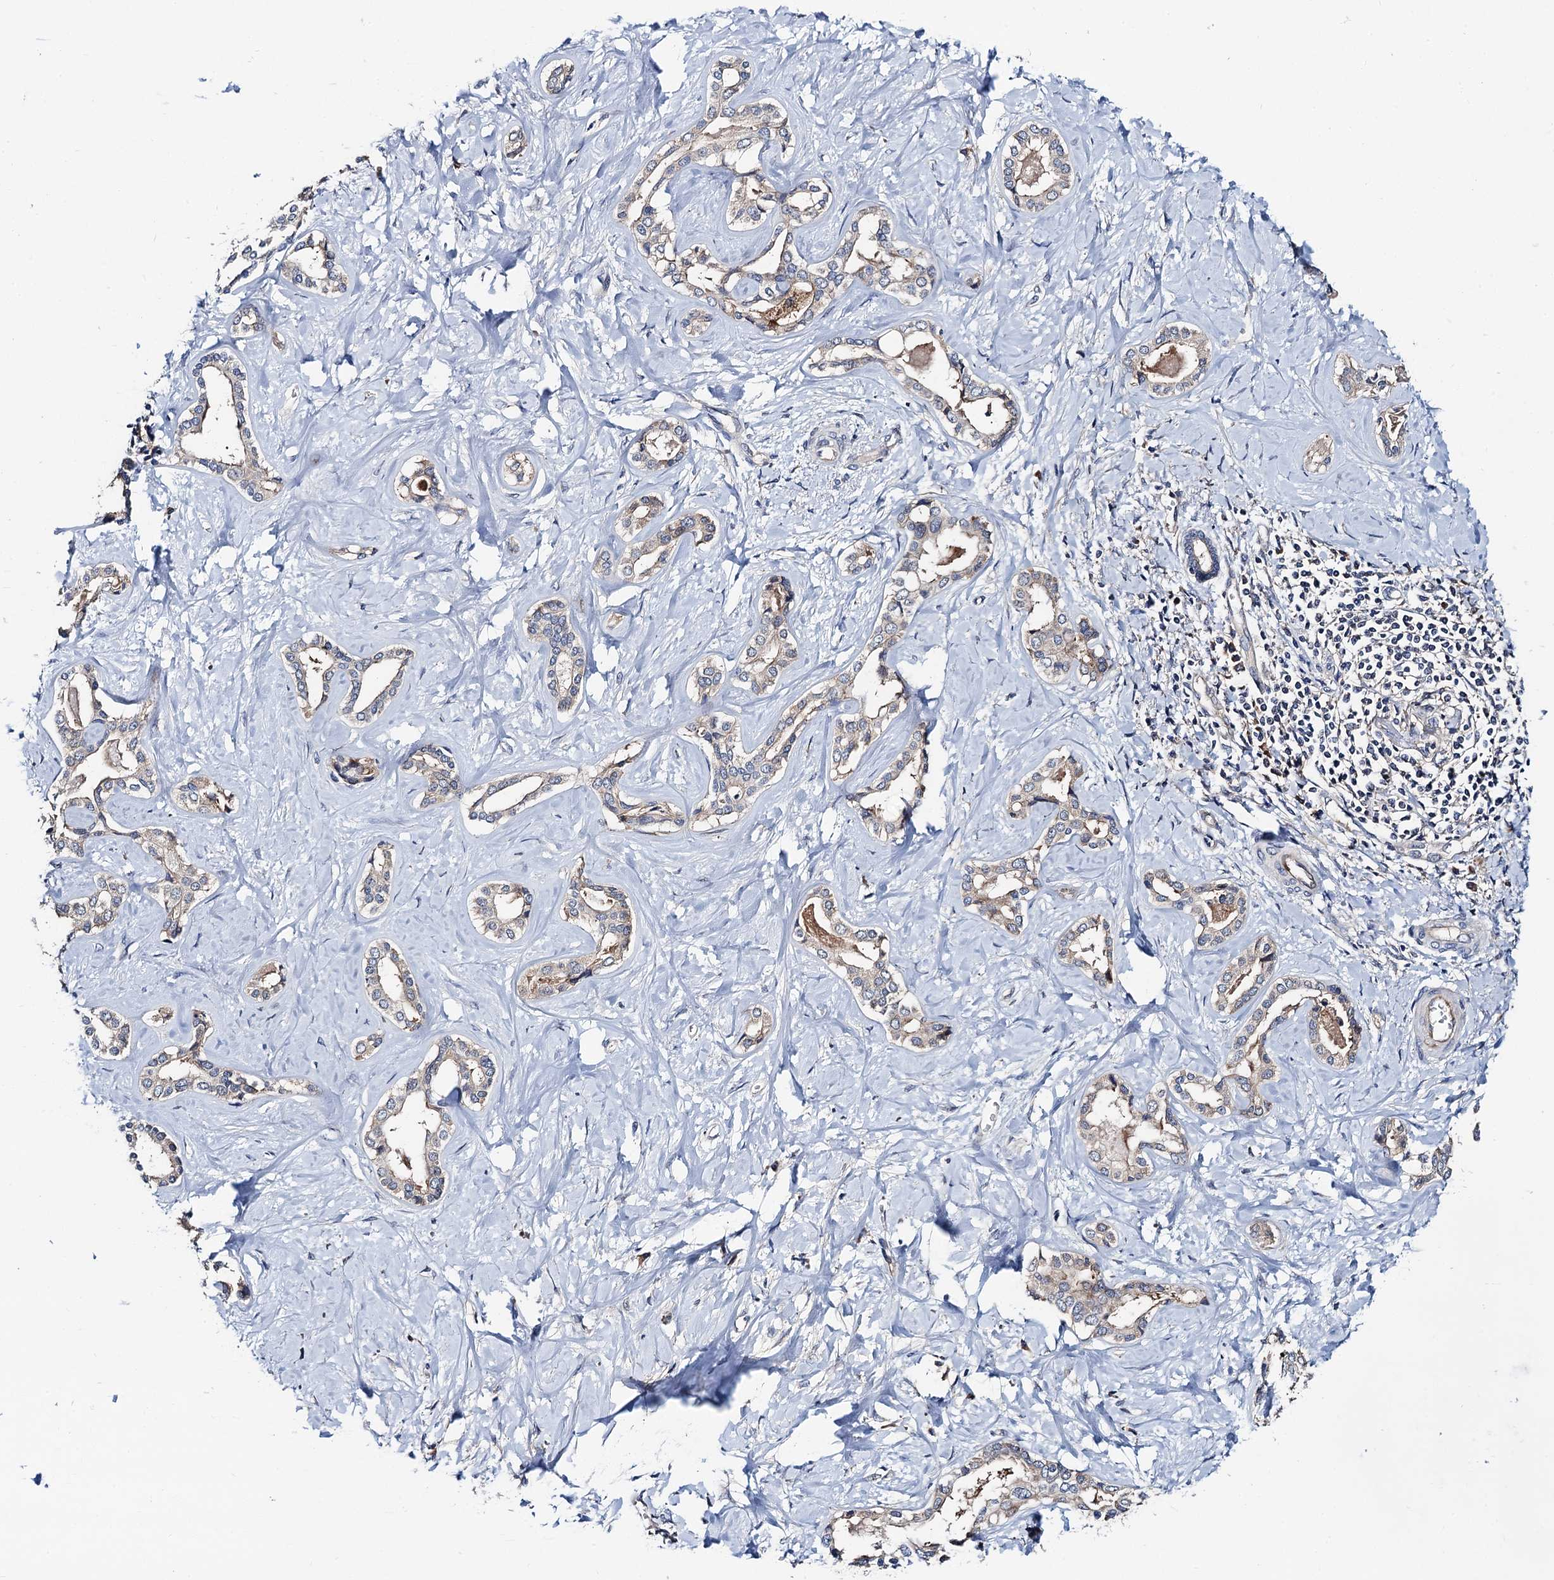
{"staining": {"intensity": "weak", "quantity": "<25%", "location": "cytoplasmic/membranous"}, "tissue": "liver cancer", "cell_type": "Tumor cells", "image_type": "cancer", "snomed": [{"axis": "morphology", "description": "Cholangiocarcinoma"}, {"axis": "topography", "description": "Liver"}], "caption": "An image of liver cancer stained for a protein shows no brown staining in tumor cells. (DAB (3,3'-diaminobenzidine) IHC visualized using brightfield microscopy, high magnification).", "gene": "TRMT112", "patient": {"sex": "female", "age": 77}}